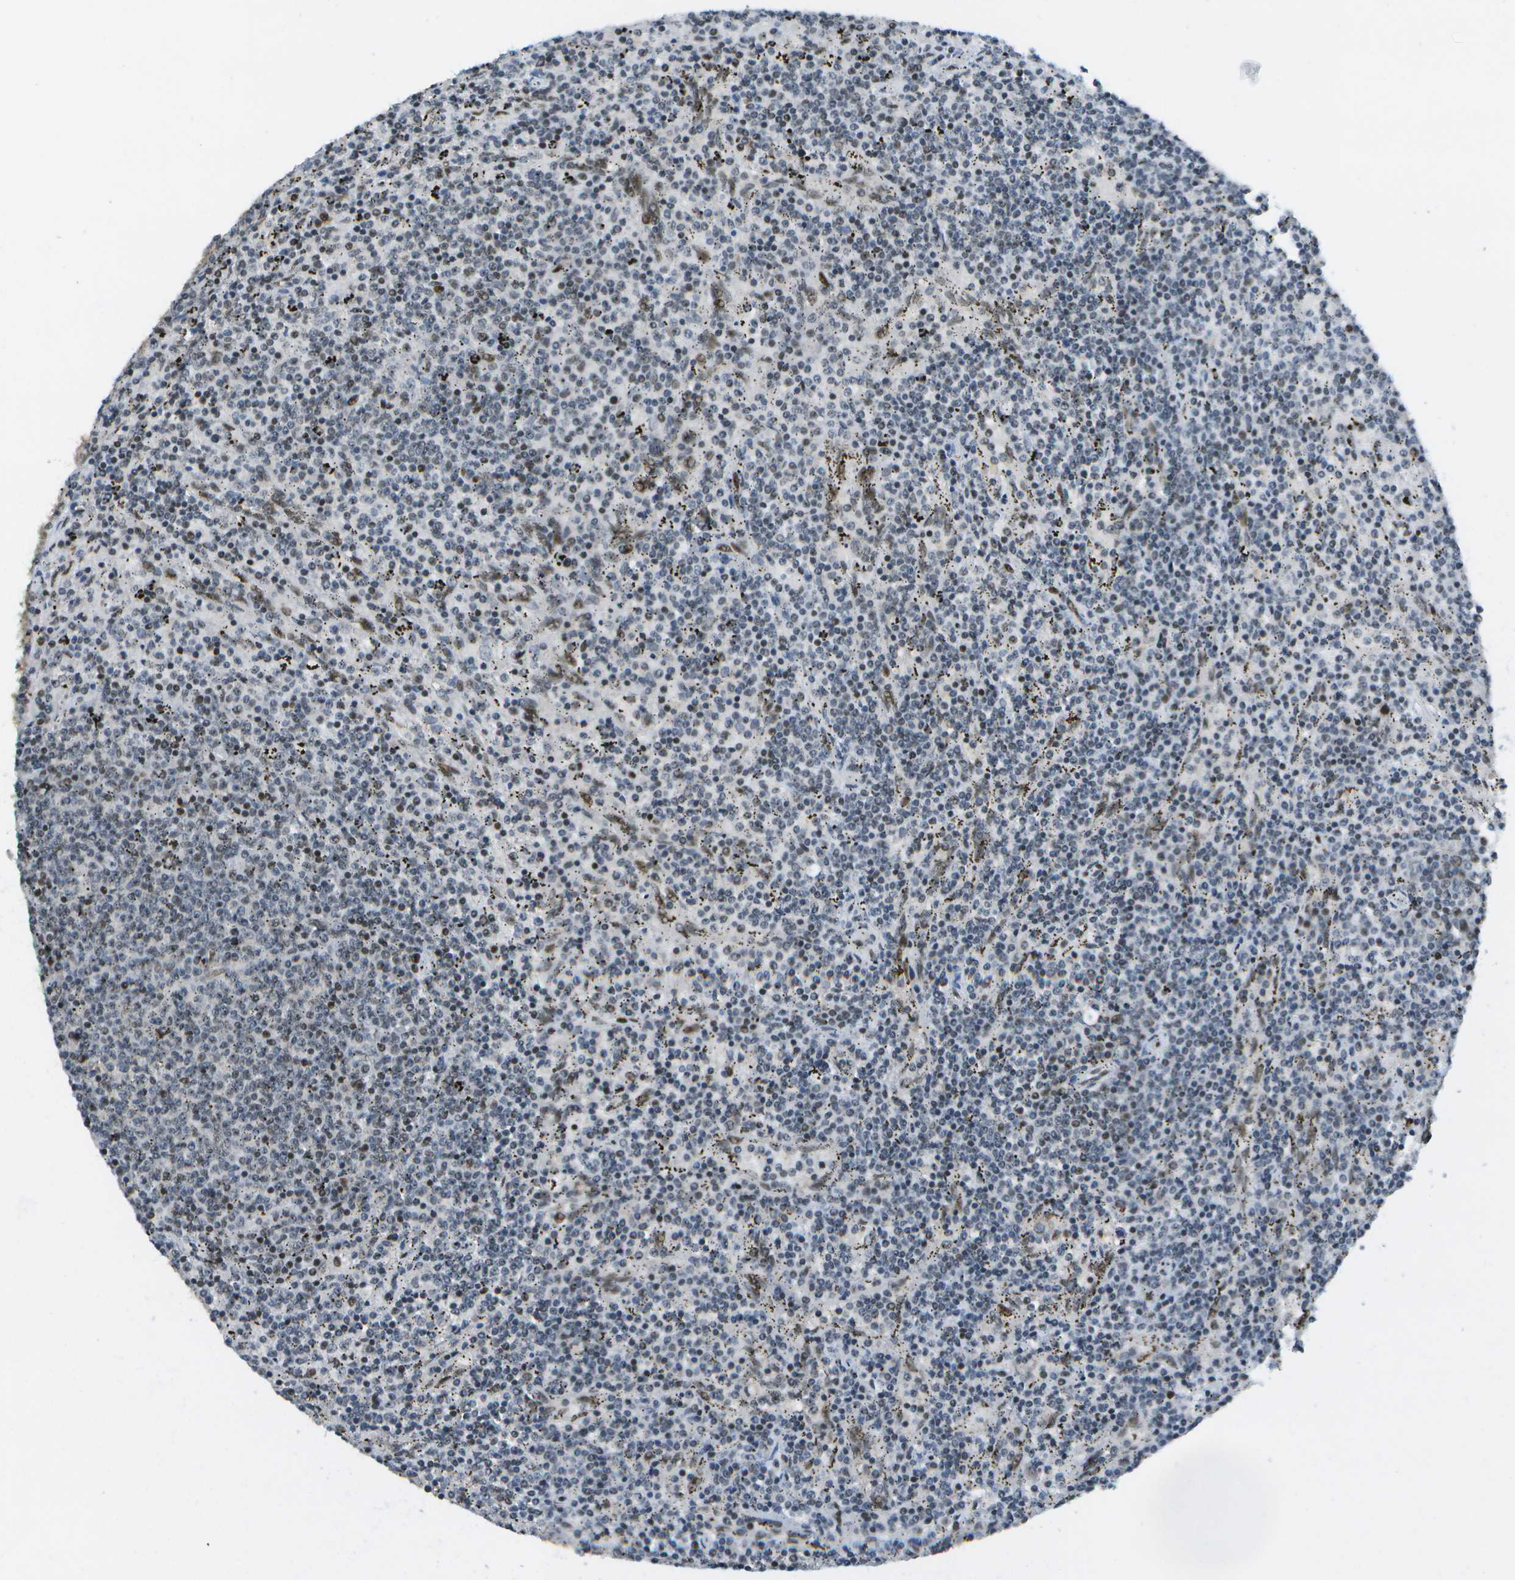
{"staining": {"intensity": "negative", "quantity": "none", "location": "none"}, "tissue": "lymphoma", "cell_type": "Tumor cells", "image_type": "cancer", "snomed": [{"axis": "morphology", "description": "Malignant lymphoma, non-Hodgkin's type, Low grade"}, {"axis": "topography", "description": "Spleen"}], "caption": "A micrograph of low-grade malignant lymphoma, non-Hodgkin's type stained for a protein displays no brown staining in tumor cells.", "gene": "IRF7", "patient": {"sex": "female", "age": 50}}